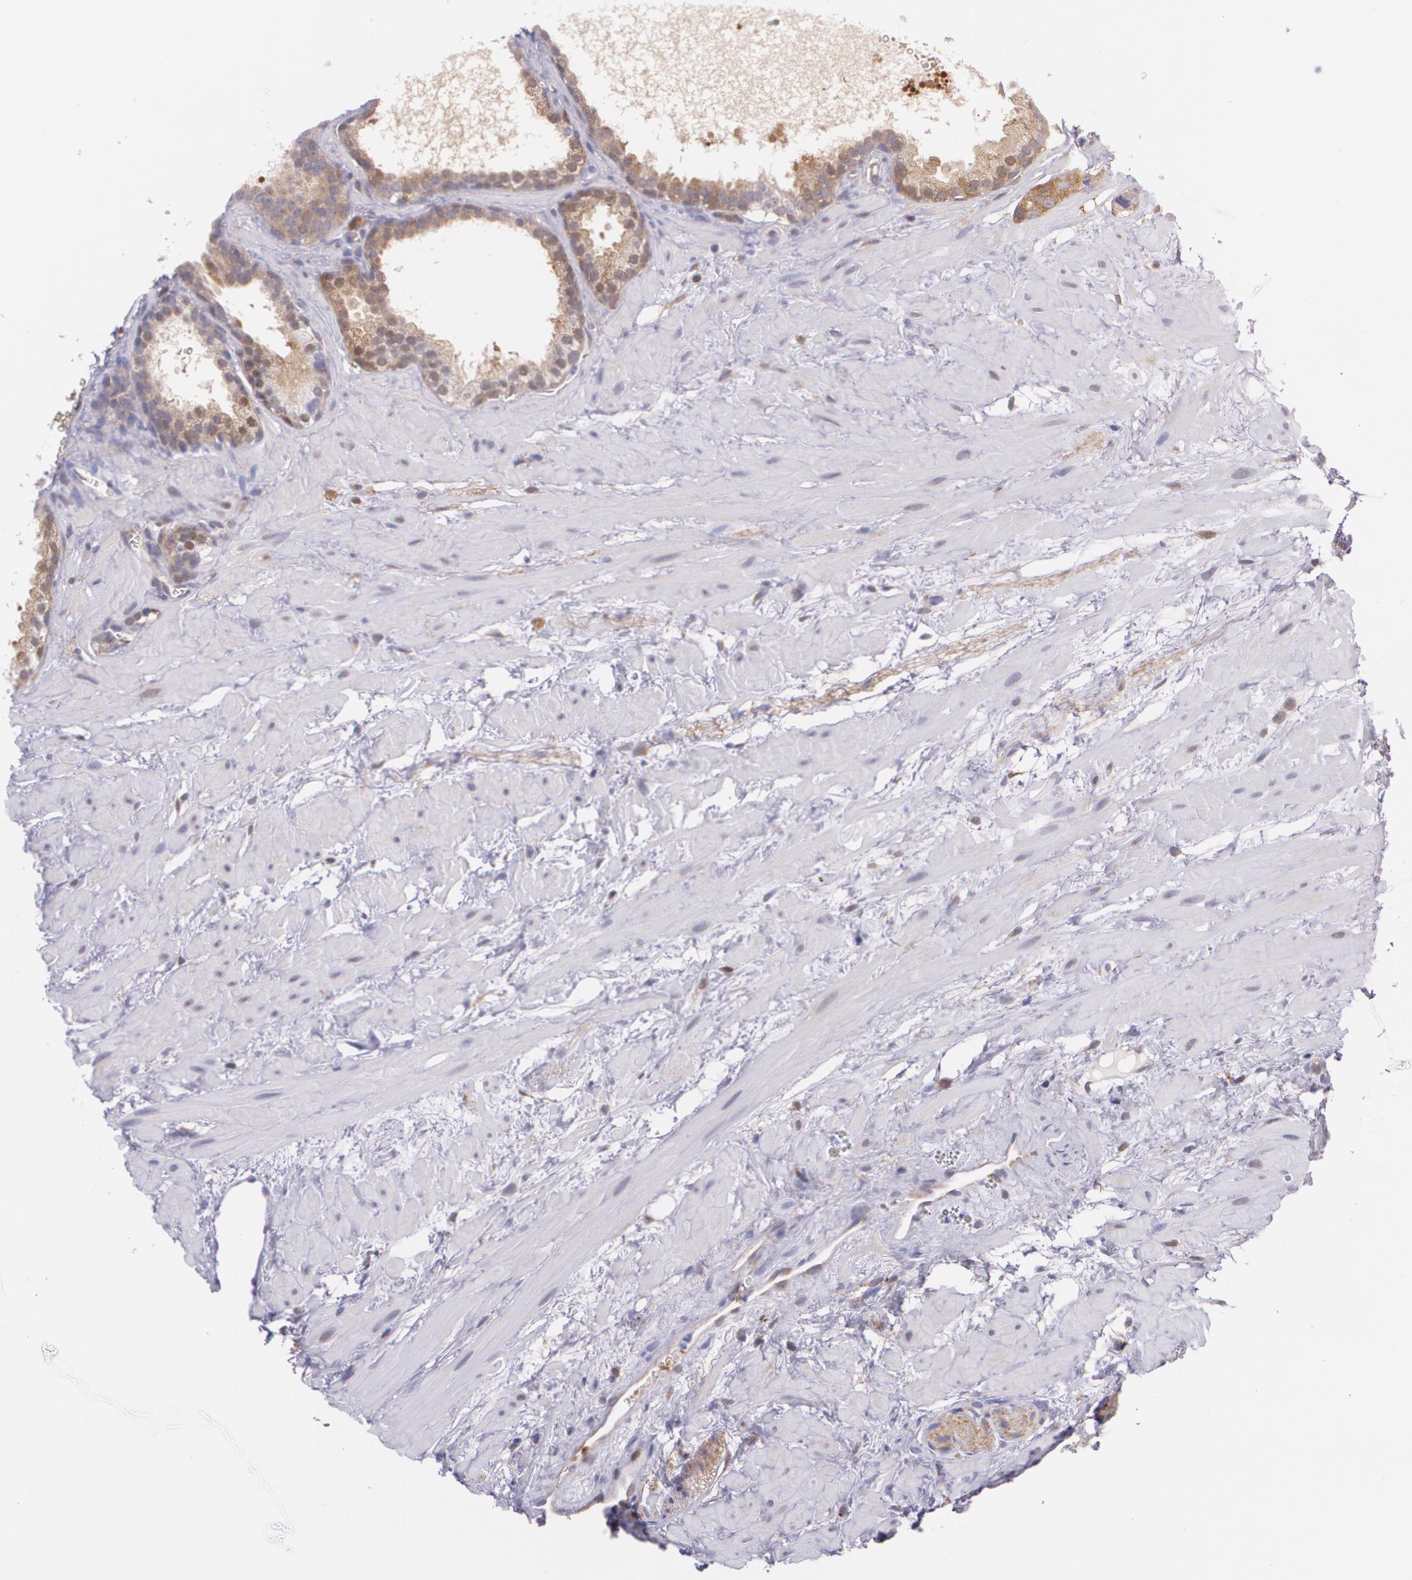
{"staining": {"intensity": "moderate", "quantity": ">75%", "location": "cytoplasmic/membranous"}, "tissue": "prostate cancer", "cell_type": "Tumor cells", "image_type": "cancer", "snomed": [{"axis": "morphology", "description": "Adenocarcinoma, Low grade"}, {"axis": "topography", "description": "Prostate"}], "caption": "Prostate cancer tissue shows moderate cytoplasmic/membranous positivity in approximately >75% of tumor cells (brown staining indicates protein expression, while blue staining denotes nuclei).", "gene": "HSPH1", "patient": {"sex": "male", "age": 57}}